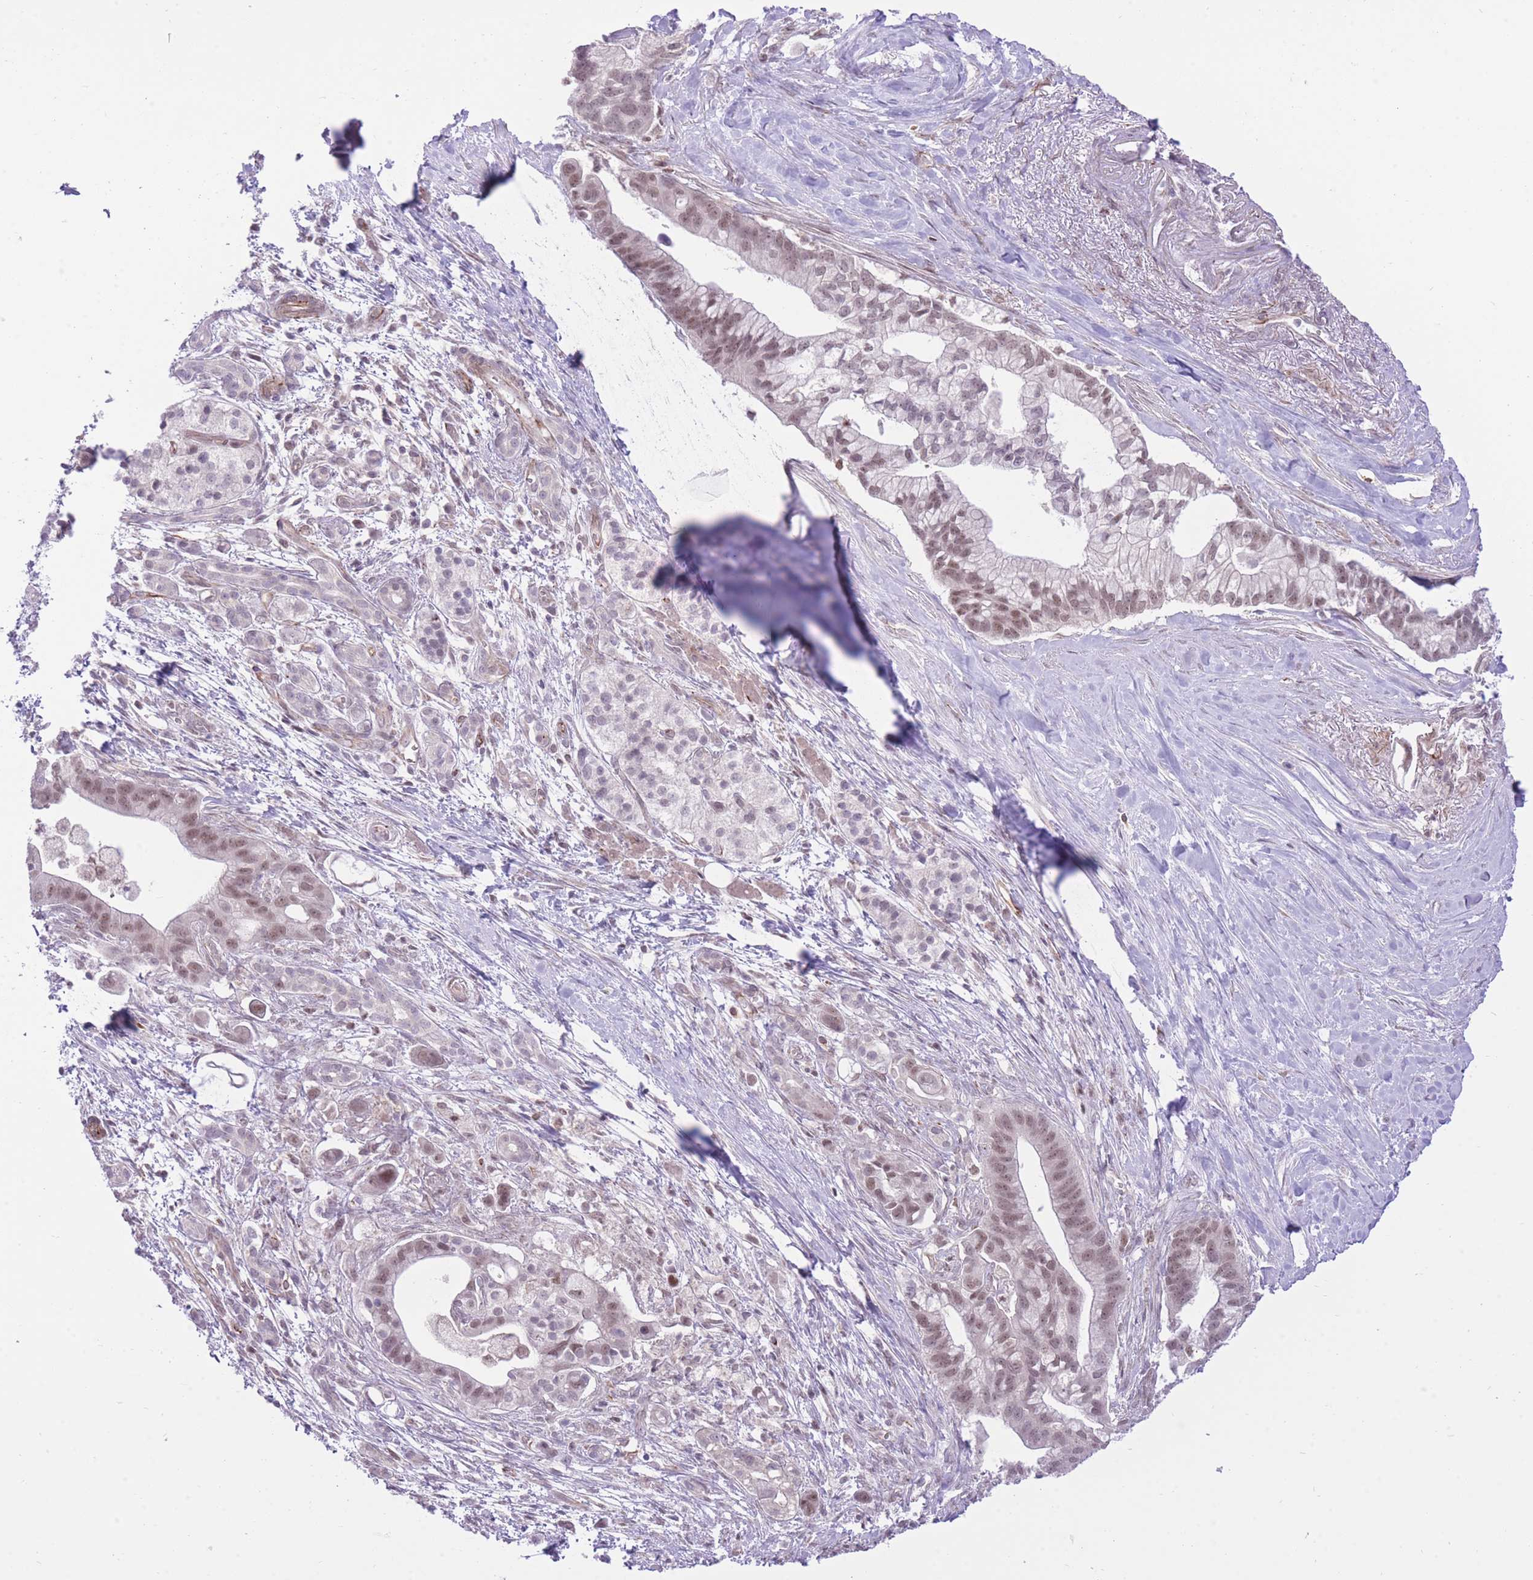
{"staining": {"intensity": "weak", "quantity": ">75%", "location": "nuclear"}, "tissue": "pancreatic cancer", "cell_type": "Tumor cells", "image_type": "cancer", "snomed": [{"axis": "morphology", "description": "Adenocarcinoma, NOS"}, {"axis": "topography", "description": "Pancreas"}], "caption": "Protein staining displays weak nuclear positivity in about >75% of tumor cells in pancreatic adenocarcinoma.", "gene": "ELL", "patient": {"sex": "male", "age": 68}}